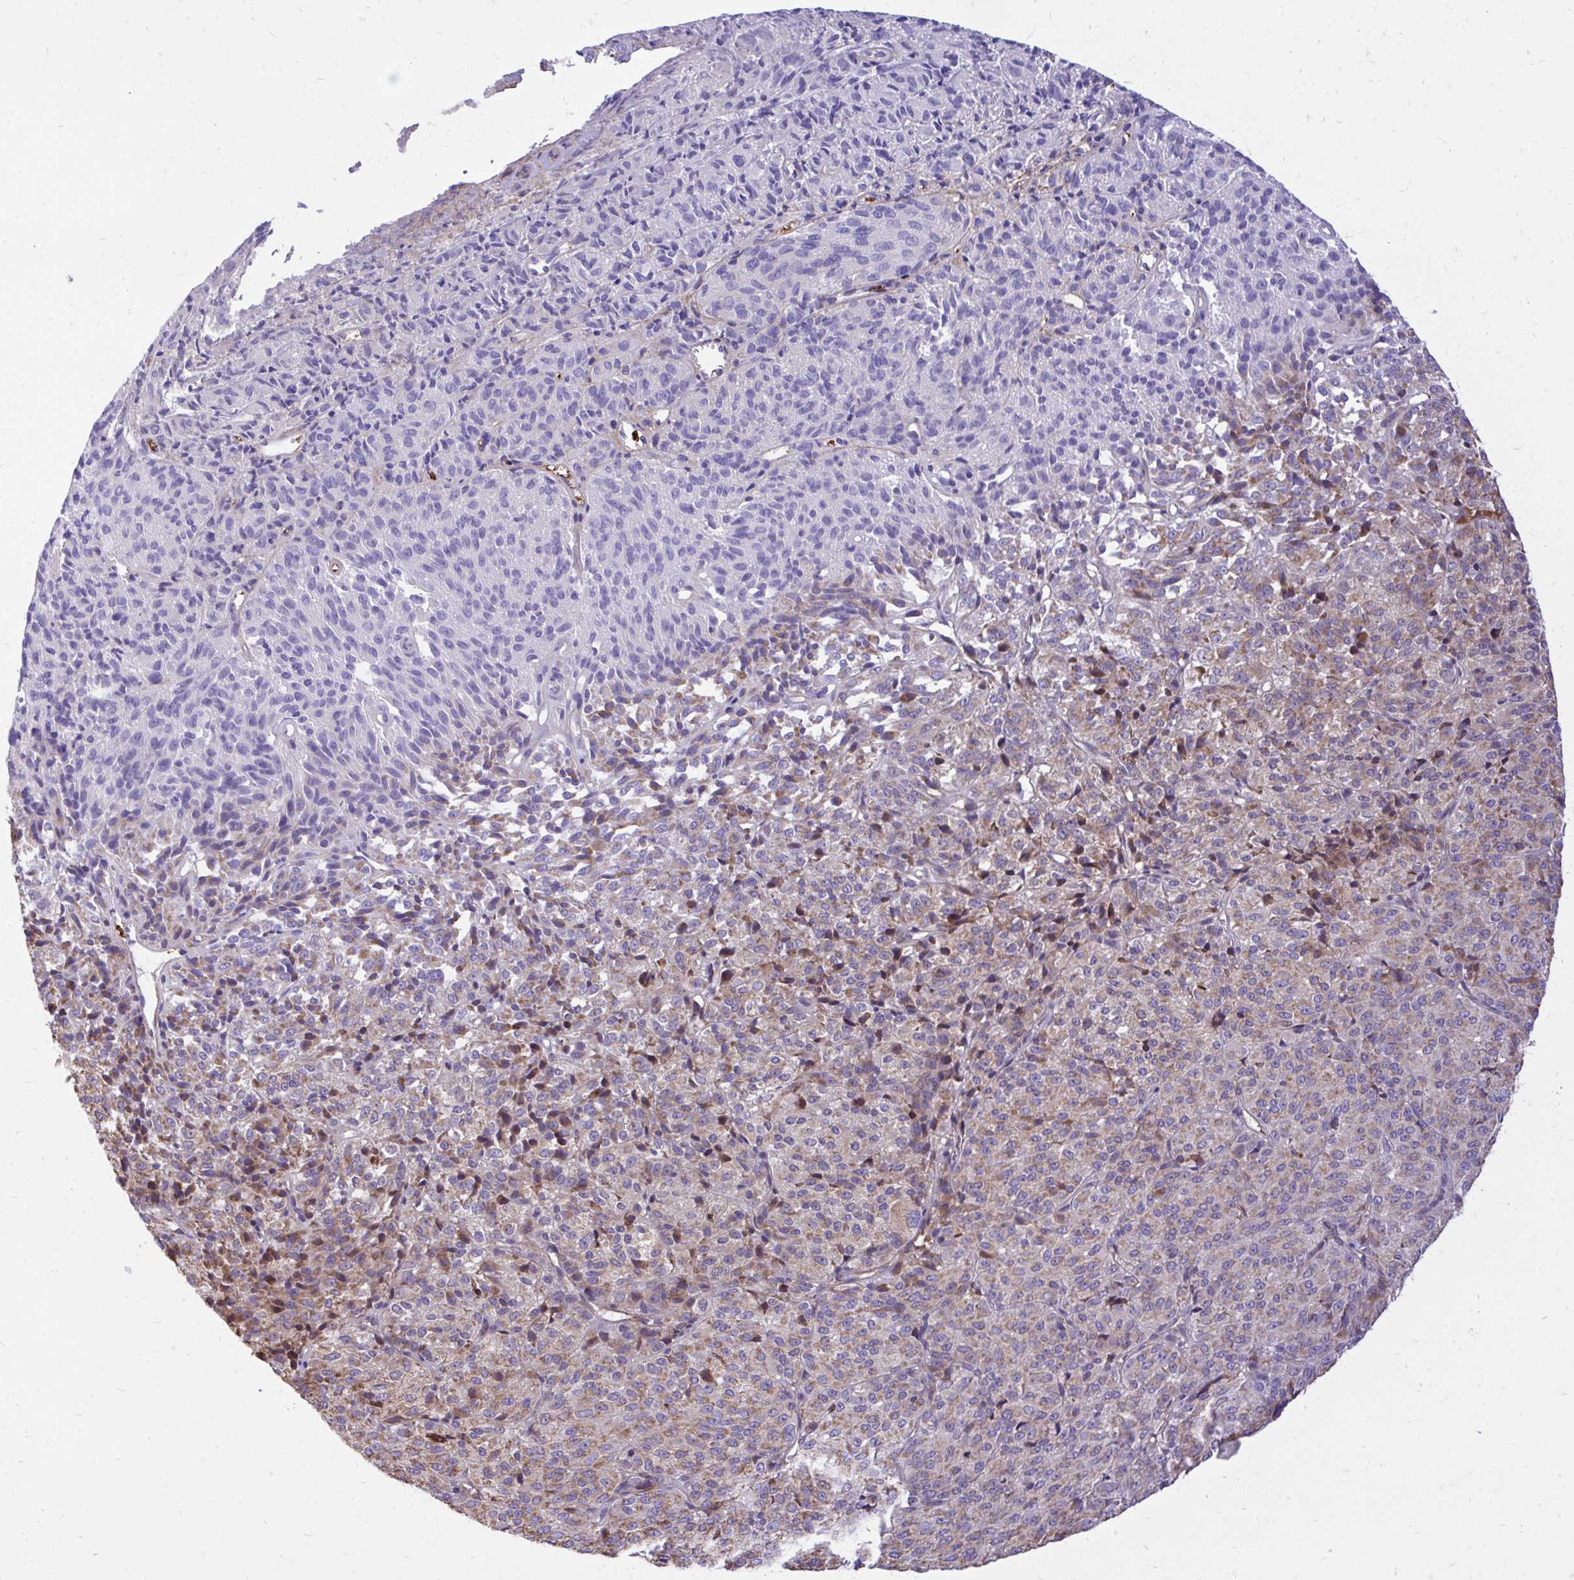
{"staining": {"intensity": "weak", "quantity": "25%-75%", "location": "cytoplasmic/membranous"}, "tissue": "melanoma", "cell_type": "Tumor cells", "image_type": "cancer", "snomed": [{"axis": "morphology", "description": "Malignant melanoma, Metastatic site"}, {"axis": "topography", "description": "Brain"}], "caption": "Melanoma stained for a protein displays weak cytoplasmic/membranous positivity in tumor cells.", "gene": "ATP13A2", "patient": {"sex": "female", "age": 56}}